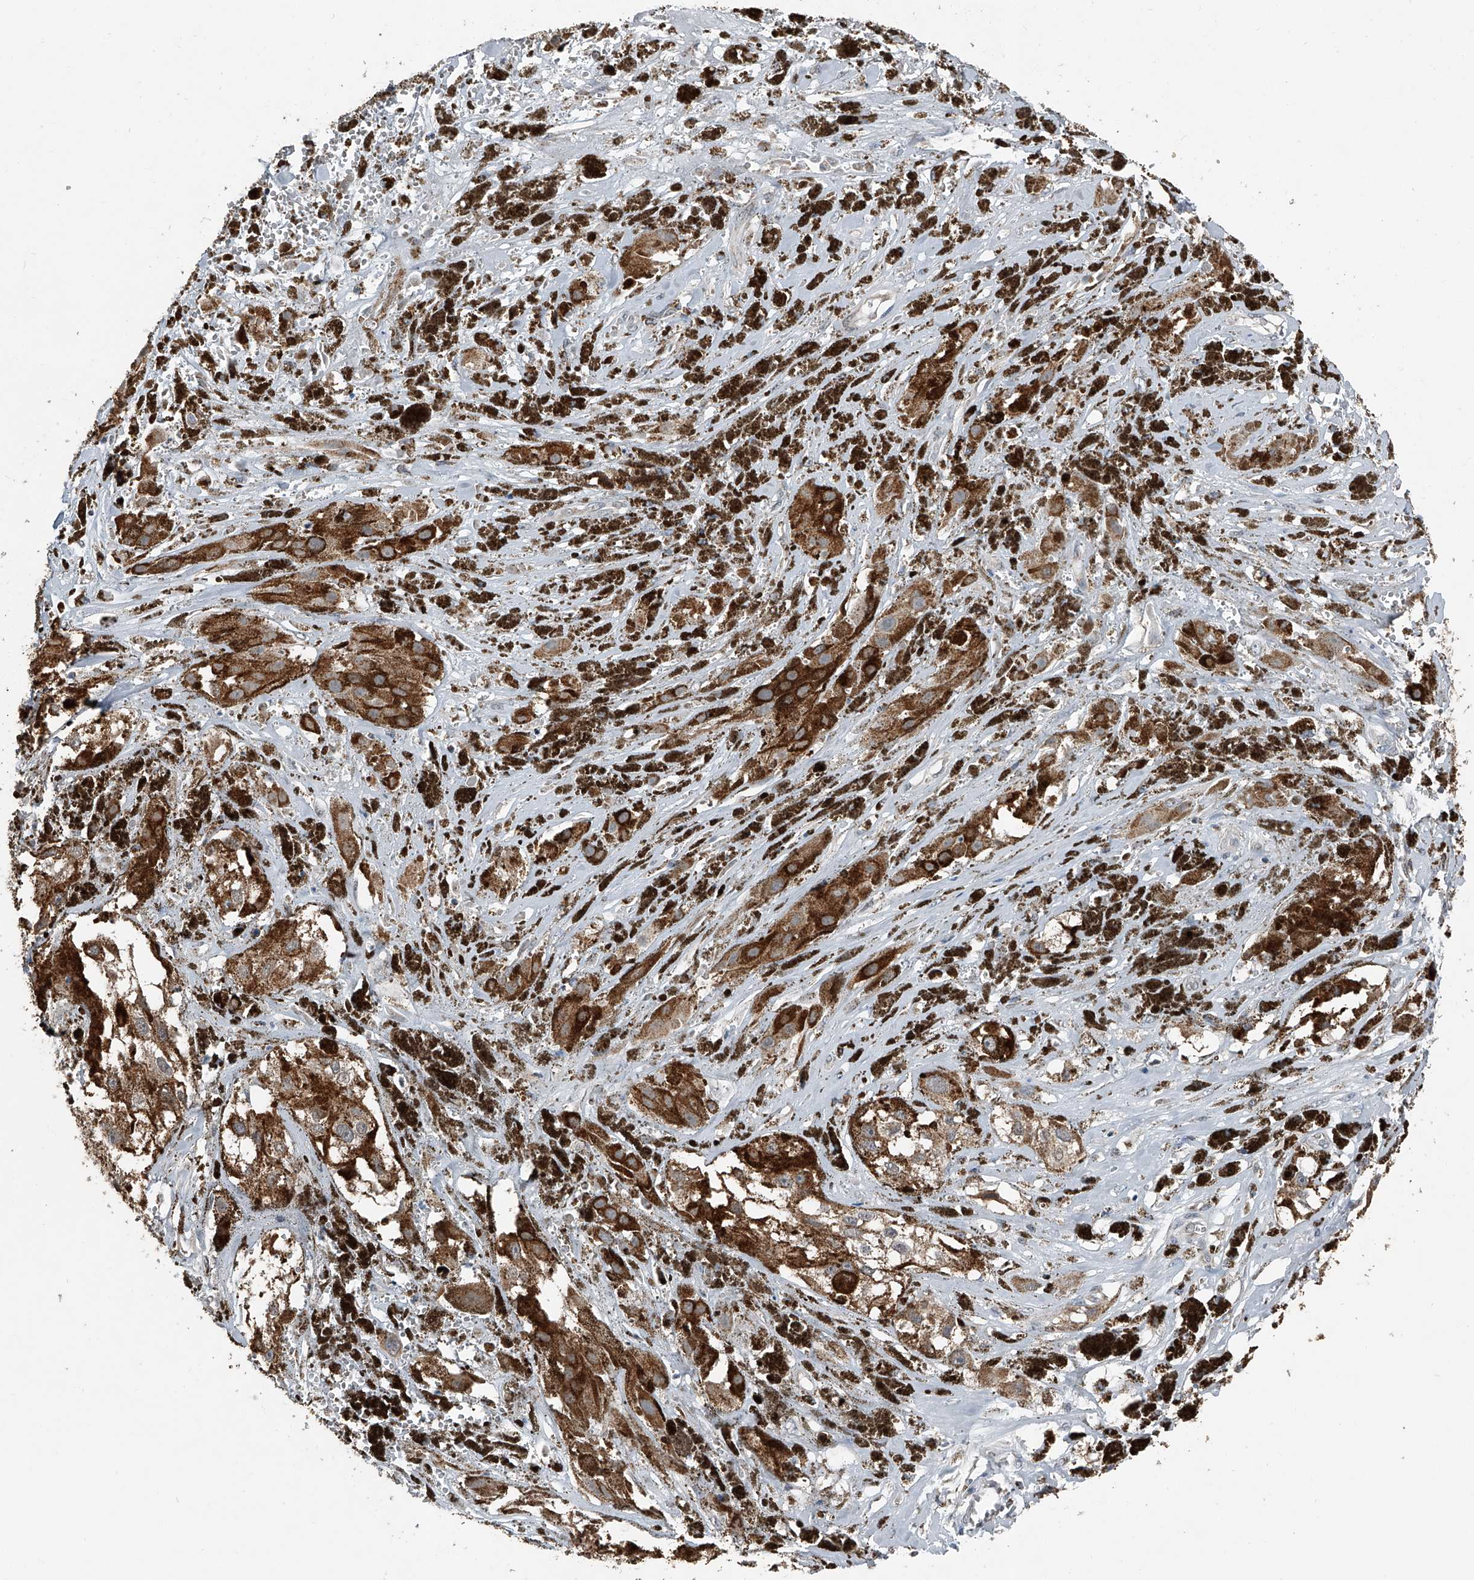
{"staining": {"intensity": "moderate", "quantity": ">75%", "location": "cytoplasmic/membranous"}, "tissue": "melanoma", "cell_type": "Tumor cells", "image_type": "cancer", "snomed": [{"axis": "morphology", "description": "Malignant melanoma, NOS"}, {"axis": "topography", "description": "Skin"}], "caption": "An image showing moderate cytoplasmic/membranous staining in about >75% of tumor cells in malignant melanoma, as visualized by brown immunohistochemical staining.", "gene": "CHRNA7", "patient": {"sex": "male", "age": 88}}